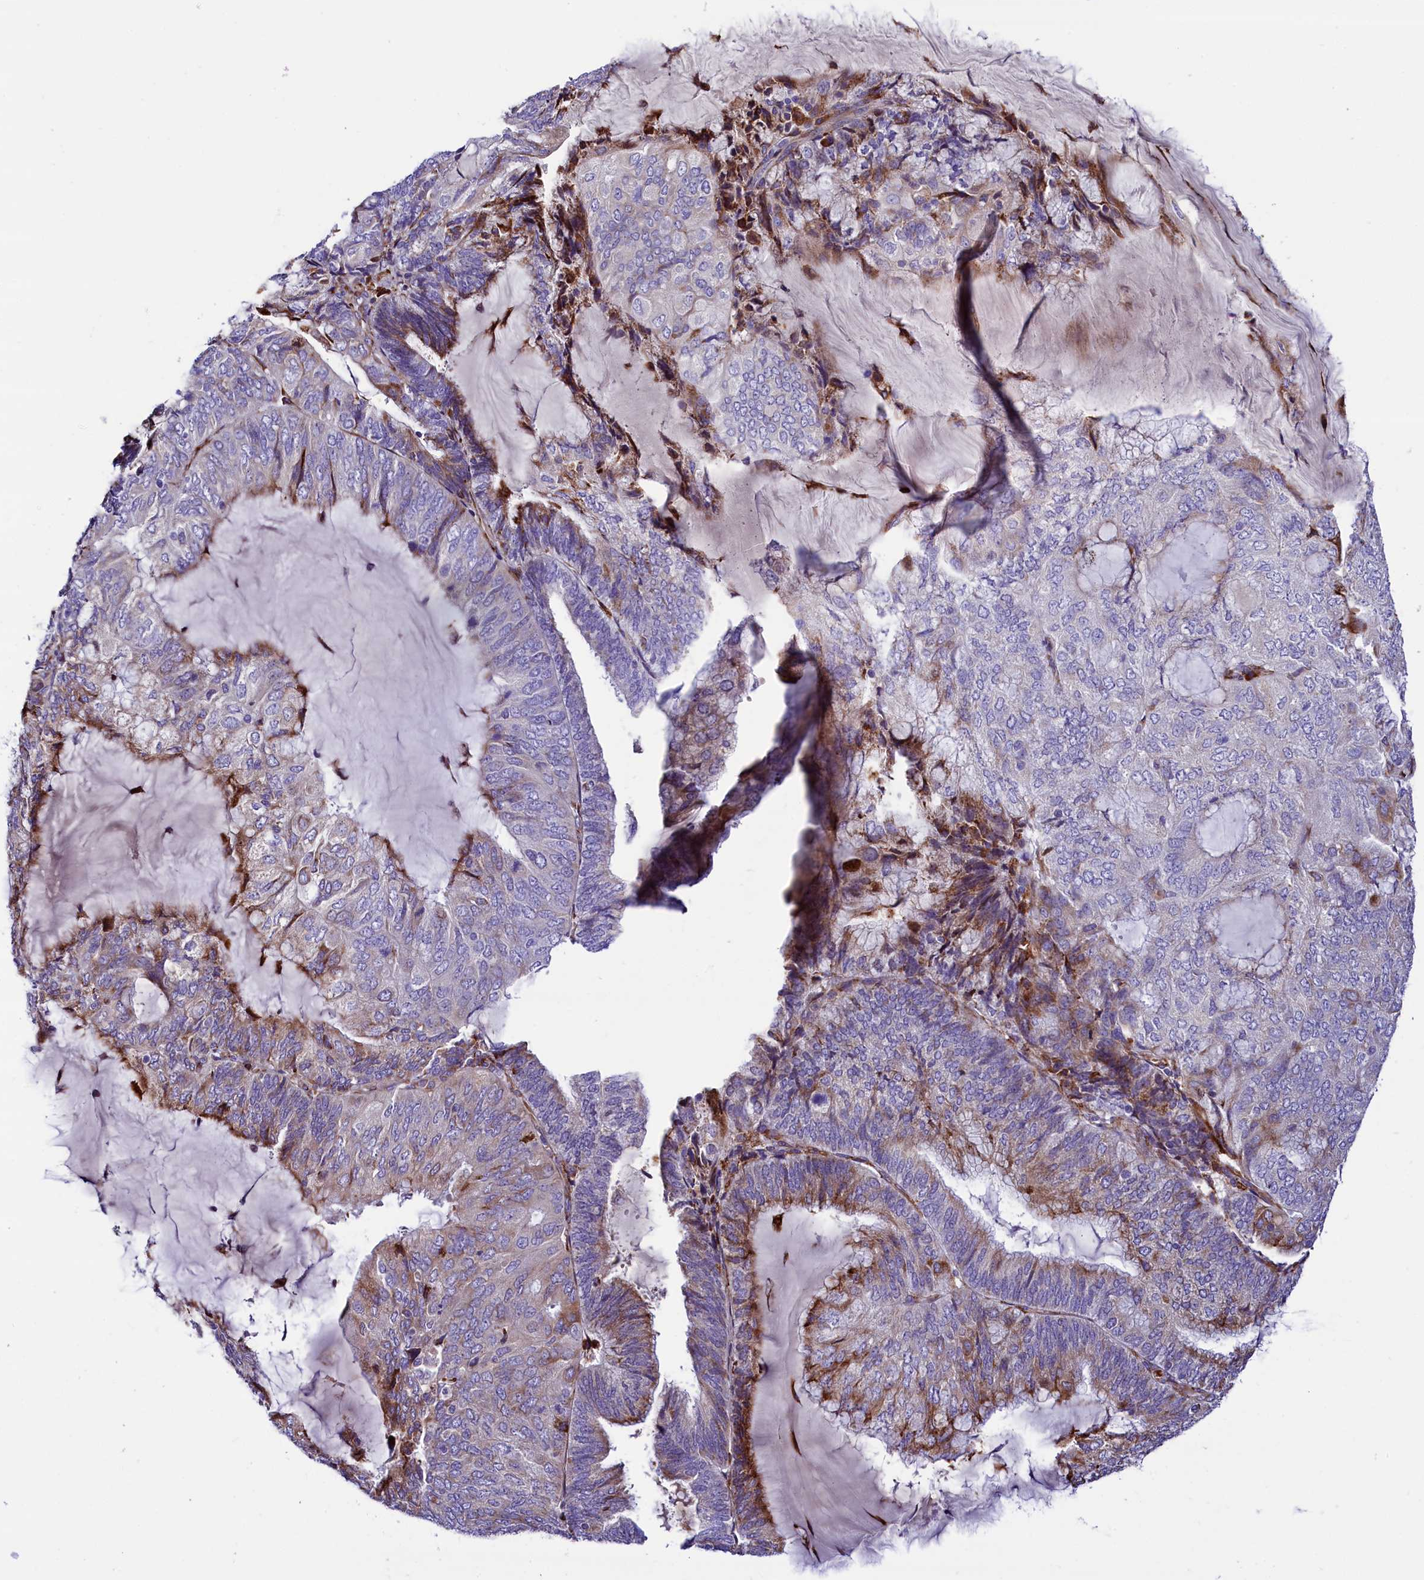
{"staining": {"intensity": "moderate", "quantity": "<25%", "location": "cytoplasmic/membranous"}, "tissue": "endometrial cancer", "cell_type": "Tumor cells", "image_type": "cancer", "snomed": [{"axis": "morphology", "description": "Adenocarcinoma, NOS"}, {"axis": "topography", "description": "Endometrium"}], "caption": "A photomicrograph of endometrial cancer stained for a protein demonstrates moderate cytoplasmic/membranous brown staining in tumor cells.", "gene": "CMTR2", "patient": {"sex": "female", "age": 81}}